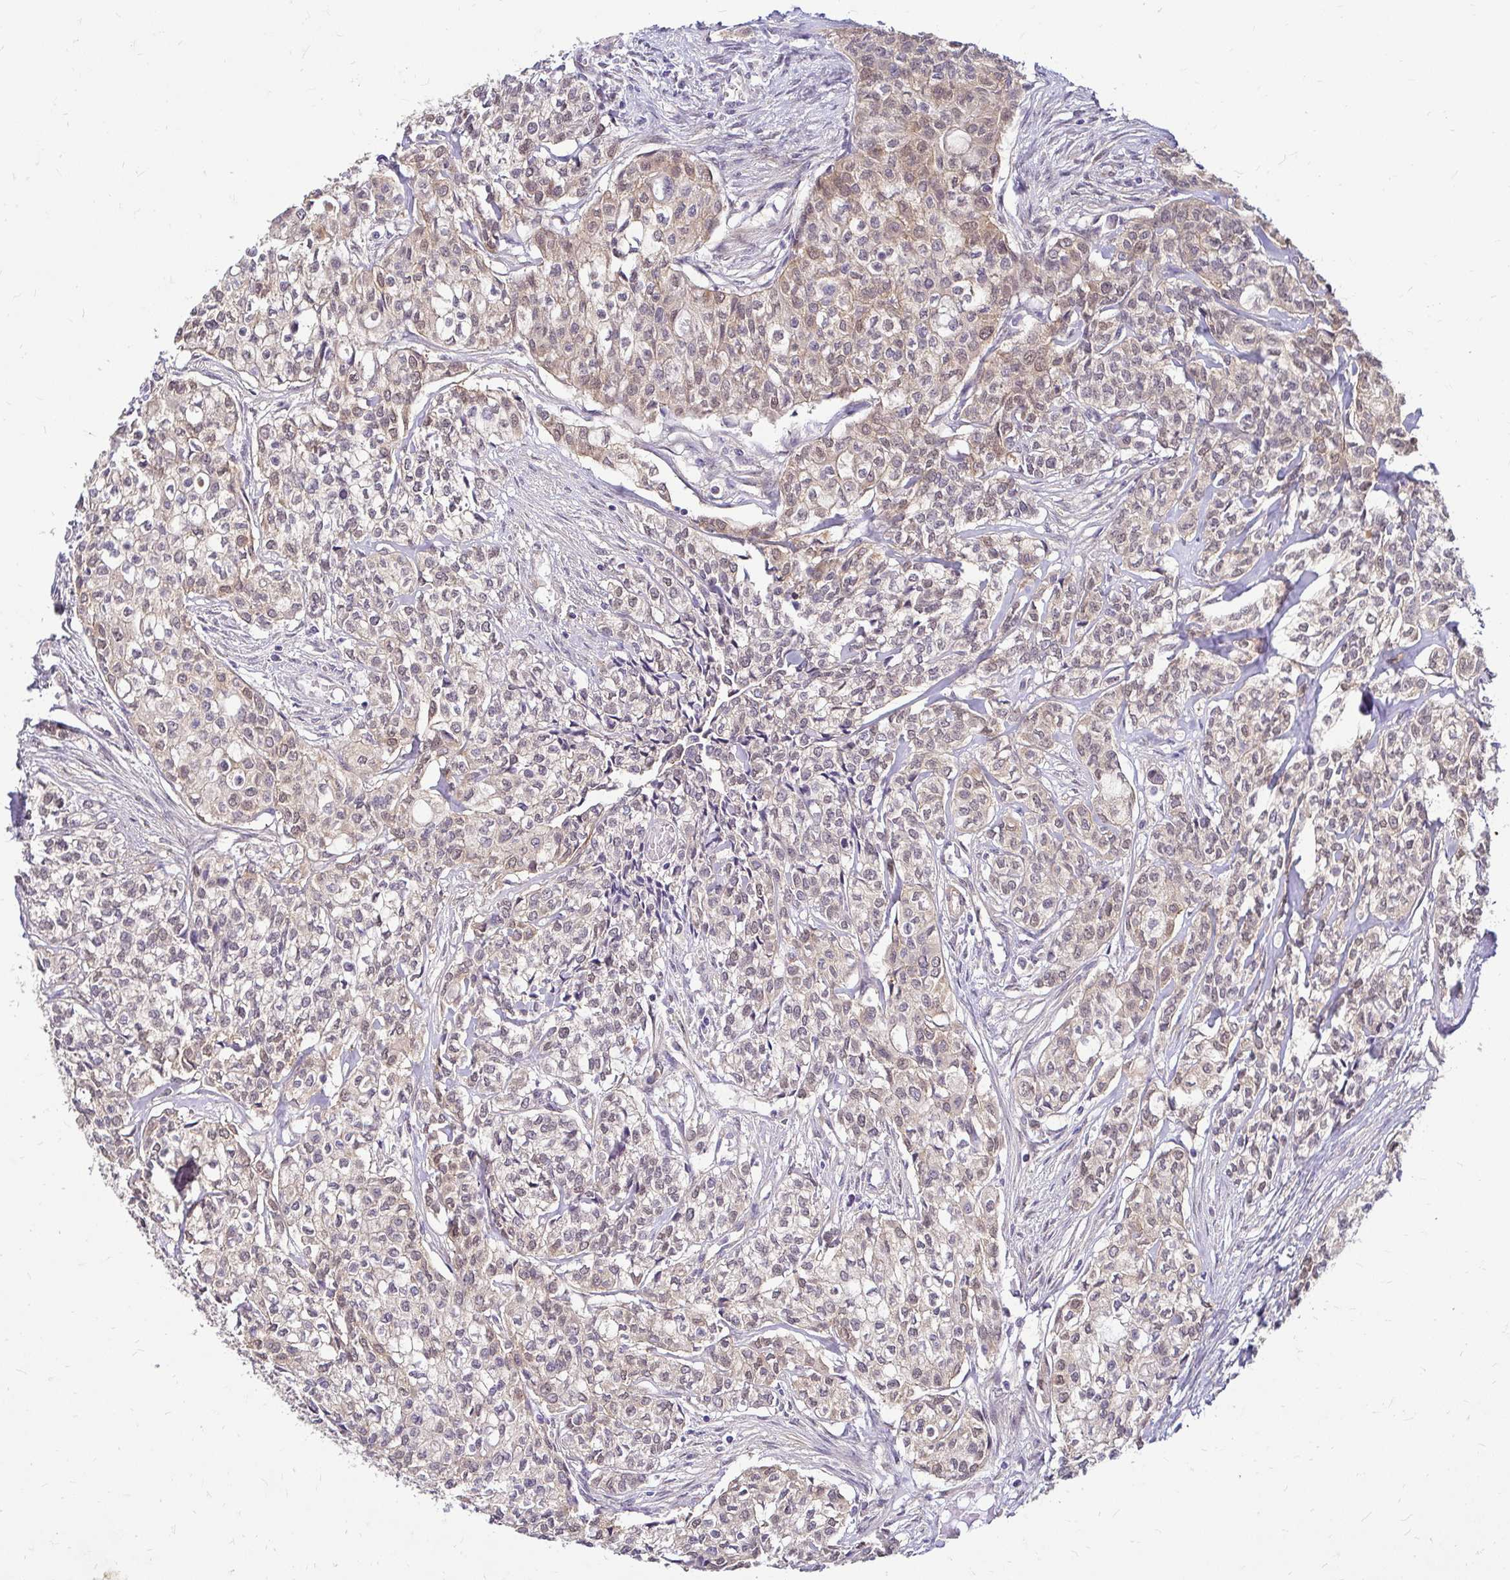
{"staining": {"intensity": "weak", "quantity": "25%-75%", "location": "cytoplasmic/membranous,nuclear"}, "tissue": "head and neck cancer", "cell_type": "Tumor cells", "image_type": "cancer", "snomed": [{"axis": "morphology", "description": "Adenocarcinoma, NOS"}, {"axis": "topography", "description": "Head-Neck"}], "caption": "Protein expression analysis of adenocarcinoma (head and neck) shows weak cytoplasmic/membranous and nuclear staining in about 25%-75% of tumor cells.", "gene": "YAP1", "patient": {"sex": "male", "age": 81}}